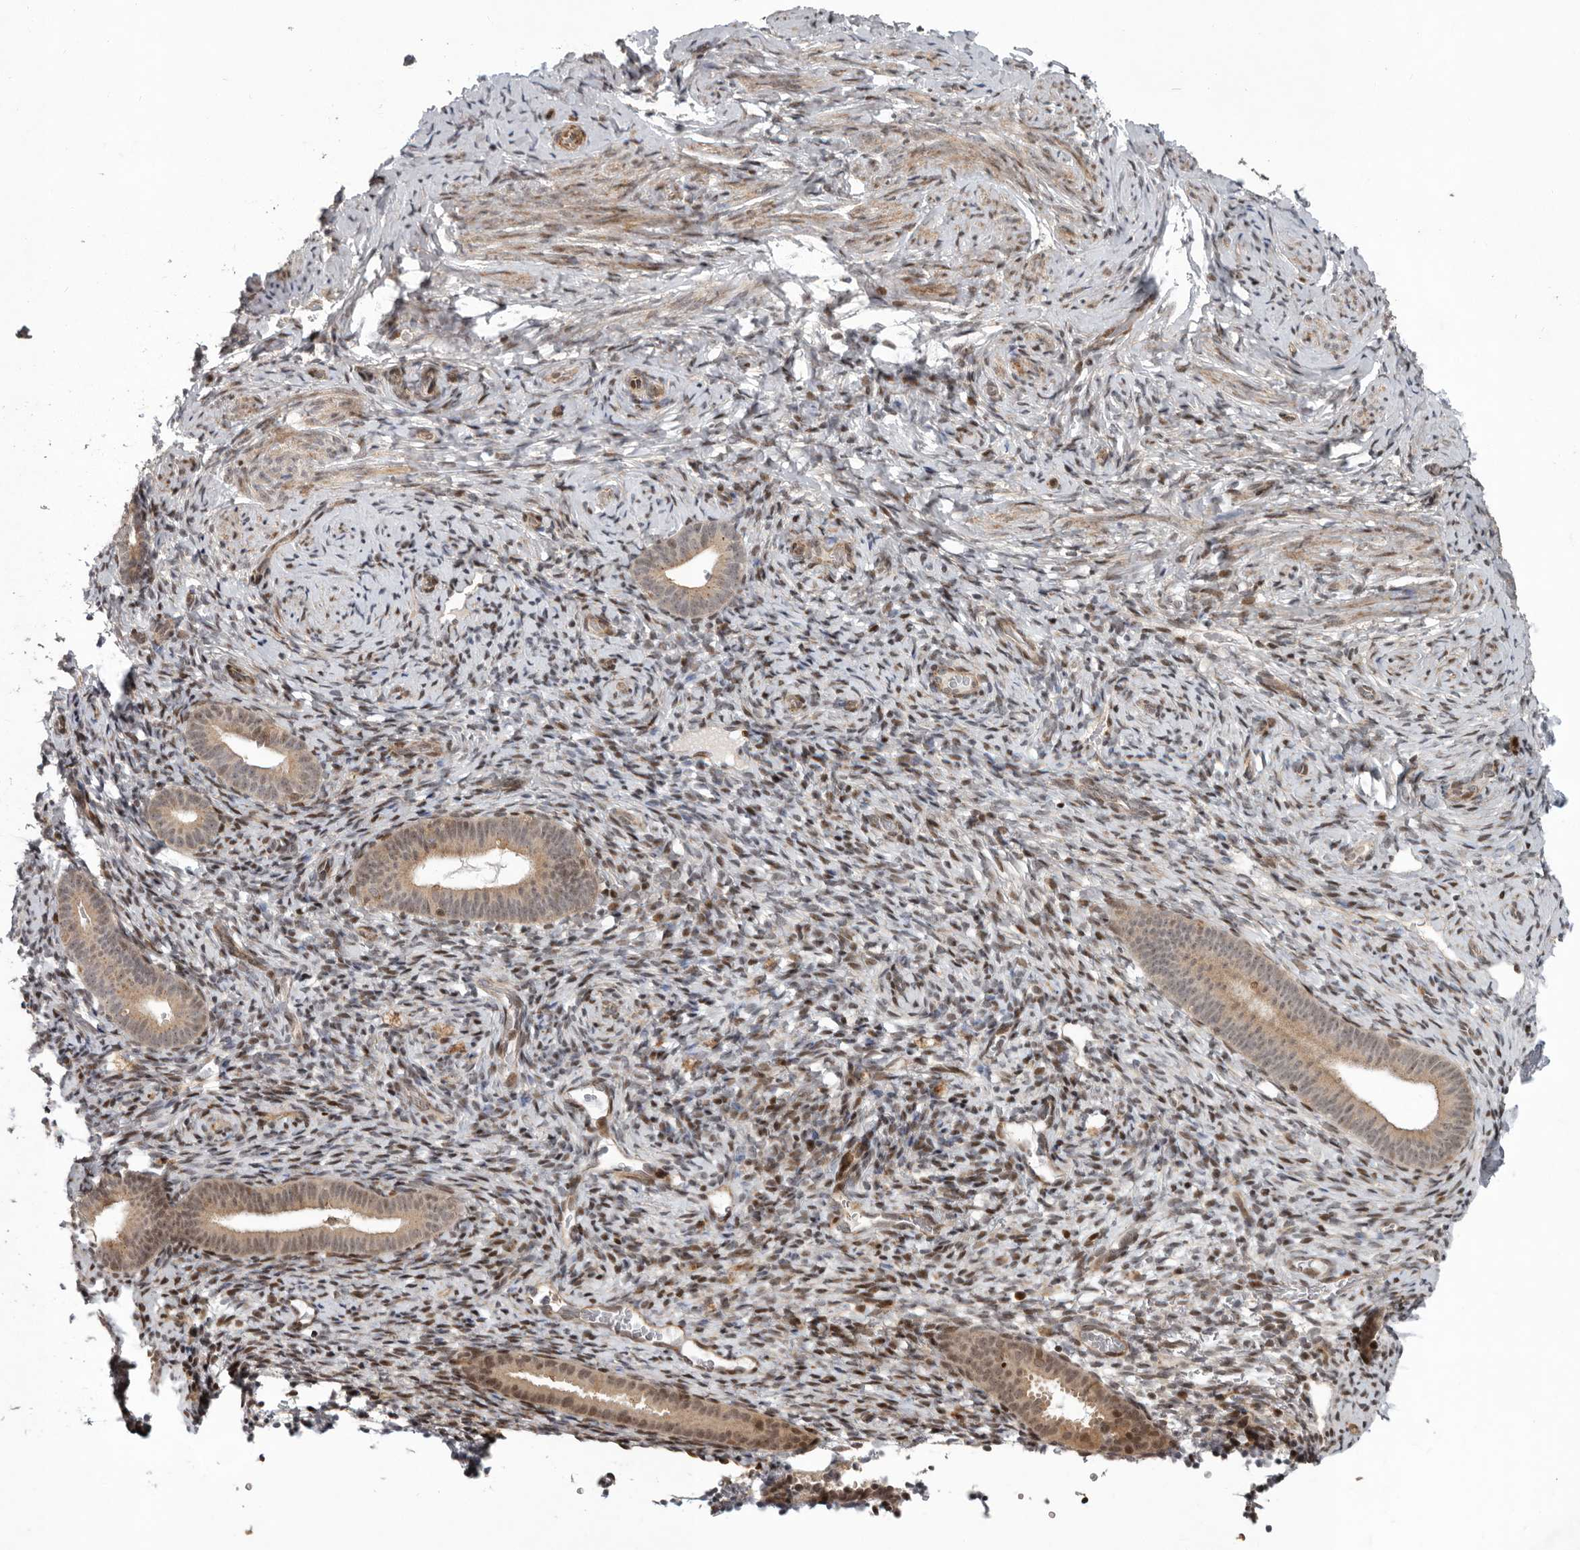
{"staining": {"intensity": "moderate", "quantity": "25%-75%", "location": "nuclear"}, "tissue": "endometrium", "cell_type": "Cells in endometrial stroma", "image_type": "normal", "snomed": [{"axis": "morphology", "description": "Normal tissue, NOS"}, {"axis": "topography", "description": "Endometrium"}], "caption": "About 25%-75% of cells in endometrial stroma in unremarkable human endometrium reveal moderate nuclear protein staining as visualized by brown immunohistochemical staining.", "gene": "RABIF", "patient": {"sex": "female", "age": 51}}